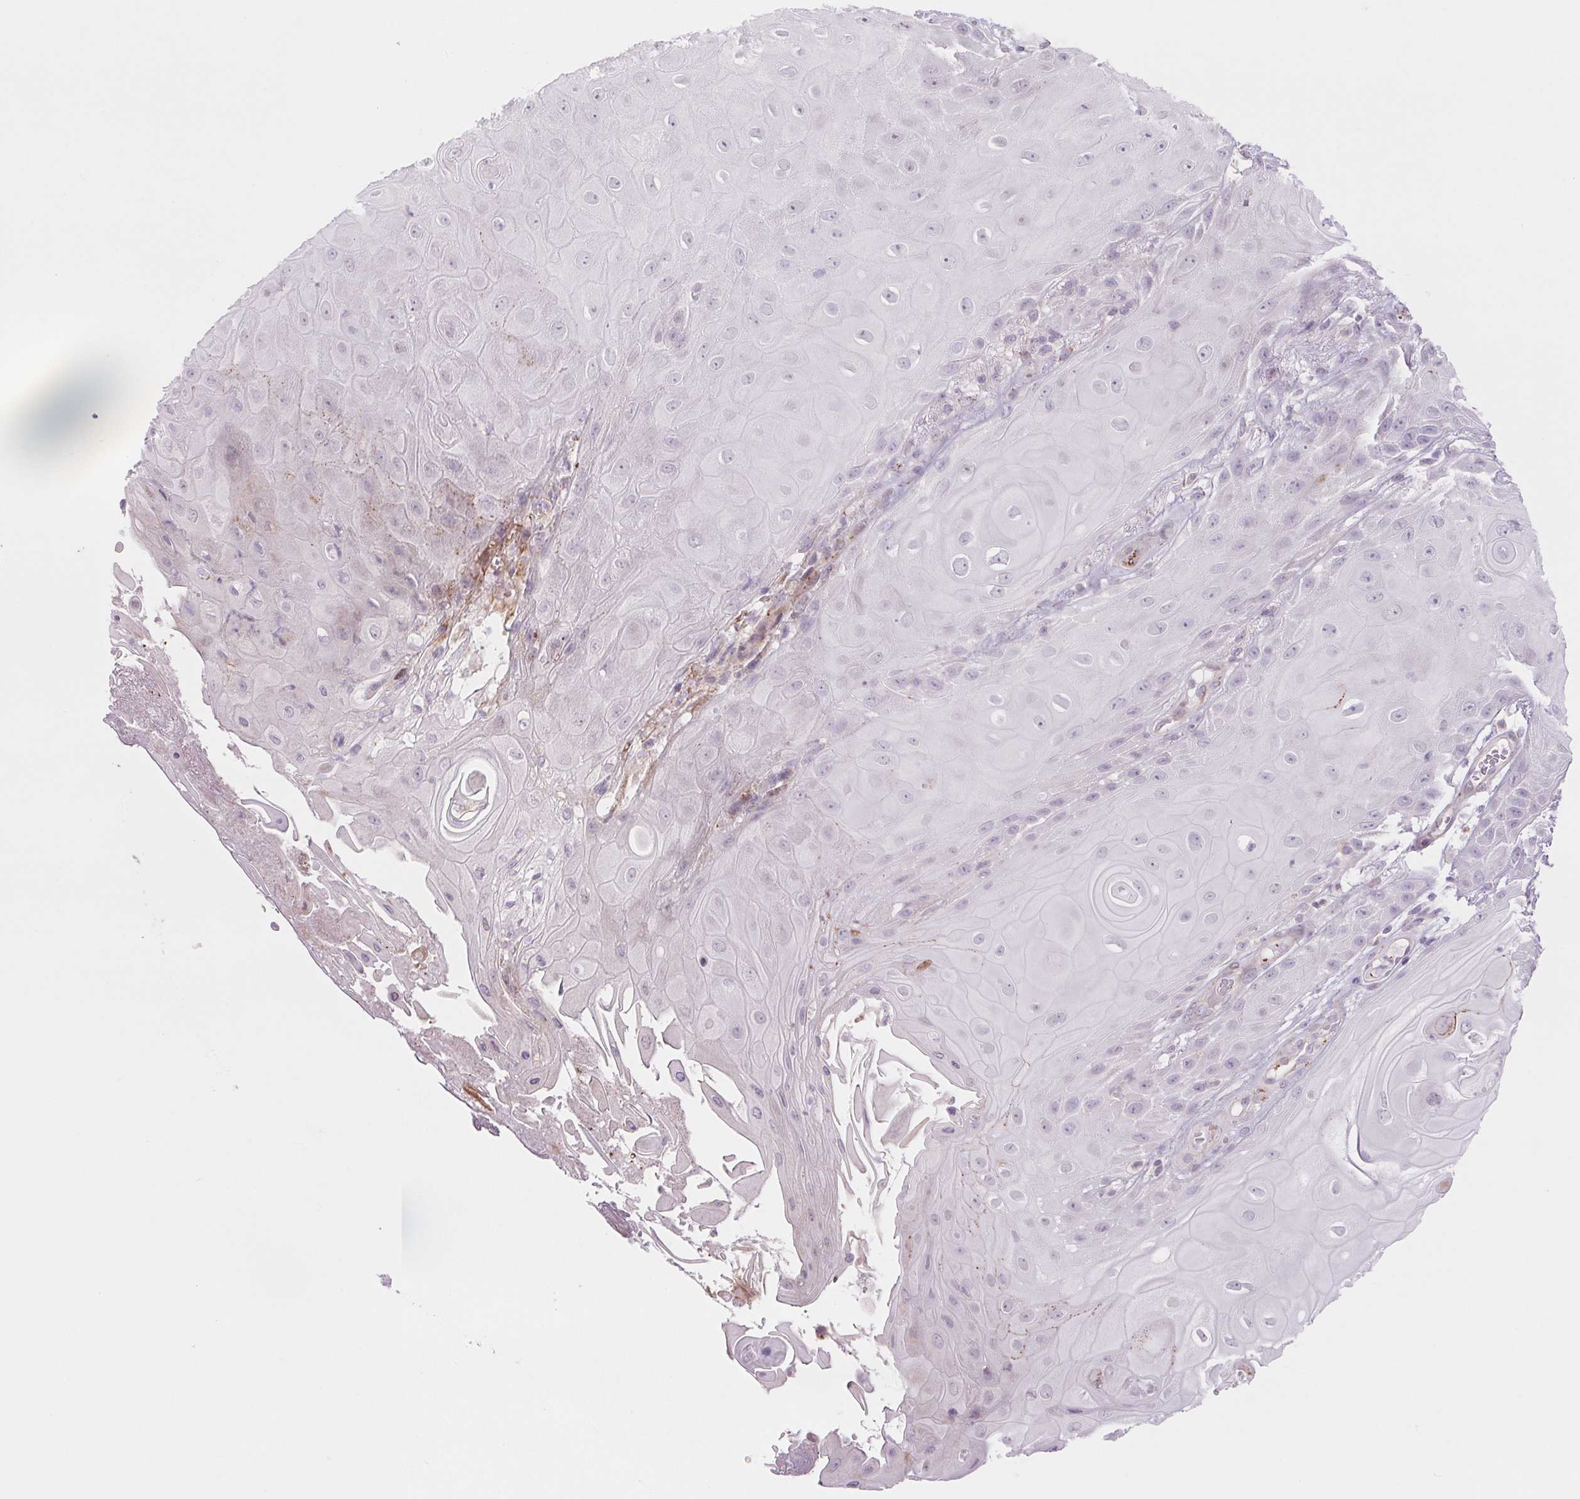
{"staining": {"intensity": "negative", "quantity": "none", "location": "none"}, "tissue": "skin cancer", "cell_type": "Tumor cells", "image_type": "cancer", "snomed": [{"axis": "morphology", "description": "Squamous cell carcinoma, NOS"}, {"axis": "topography", "description": "Skin"}], "caption": "This is a image of IHC staining of skin squamous cell carcinoma, which shows no positivity in tumor cells. The staining is performed using DAB brown chromogen with nuclei counter-stained in using hematoxylin.", "gene": "MS4A13", "patient": {"sex": "male", "age": 62}}